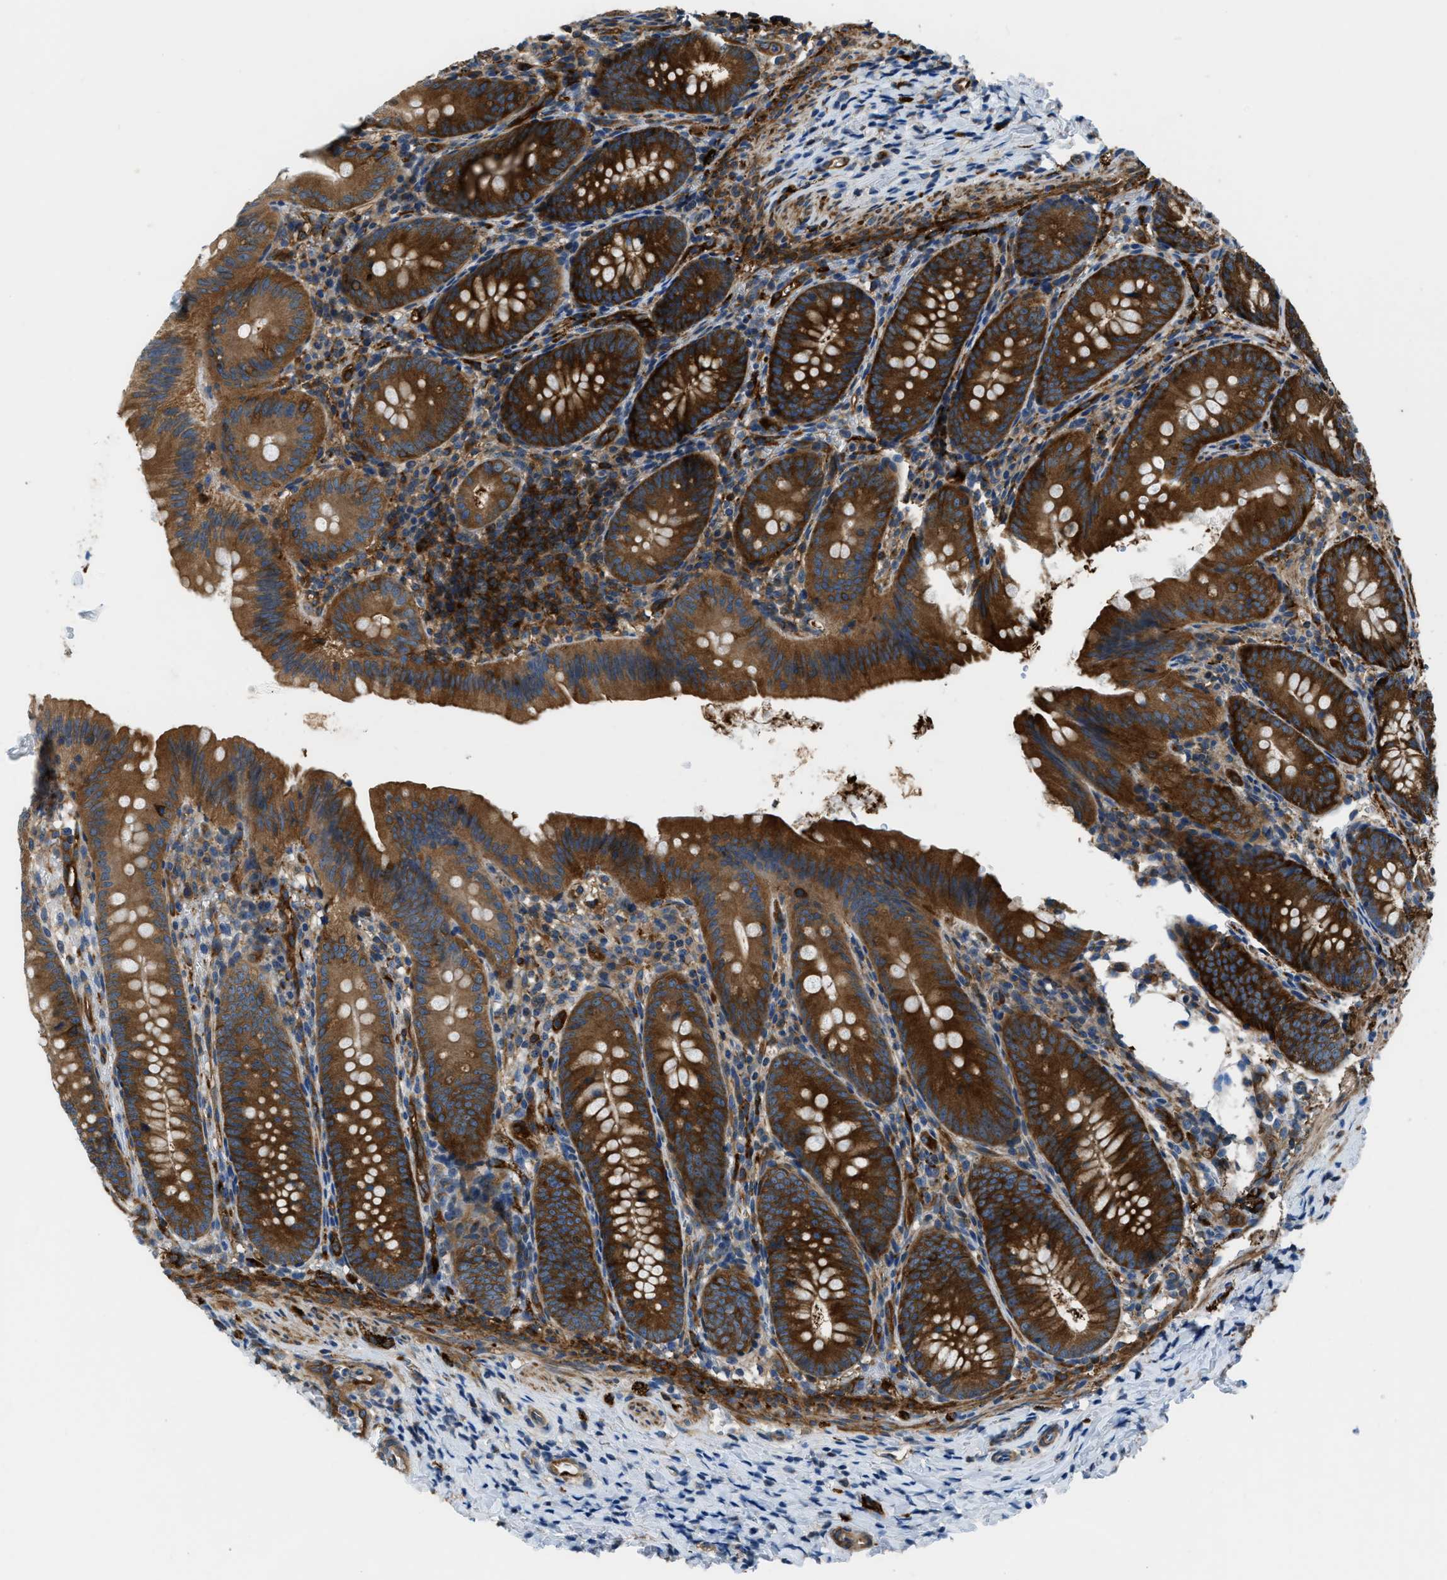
{"staining": {"intensity": "strong", "quantity": ">75%", "location": "cytoplasmic/membranous"}, "tissue": "appendix", "cell_type": "Glandular cells", "image_type": "normal", "snomed": [{"axis": "morphology", "description": "Normal tissue, NOS"}, {"axis": "topography", "description": "Appendix"}], "caption": "Immunohistochemistry (IHC) (DAB) staining of benign appendix displays strong cytoplasmic/membranous protein staining in approximately >75% of glandular cells. (DAB IHC with brightfield microscopy, high magnification).", "gene": "PFKP", "patient": {"sex": "male", "age": 1}}